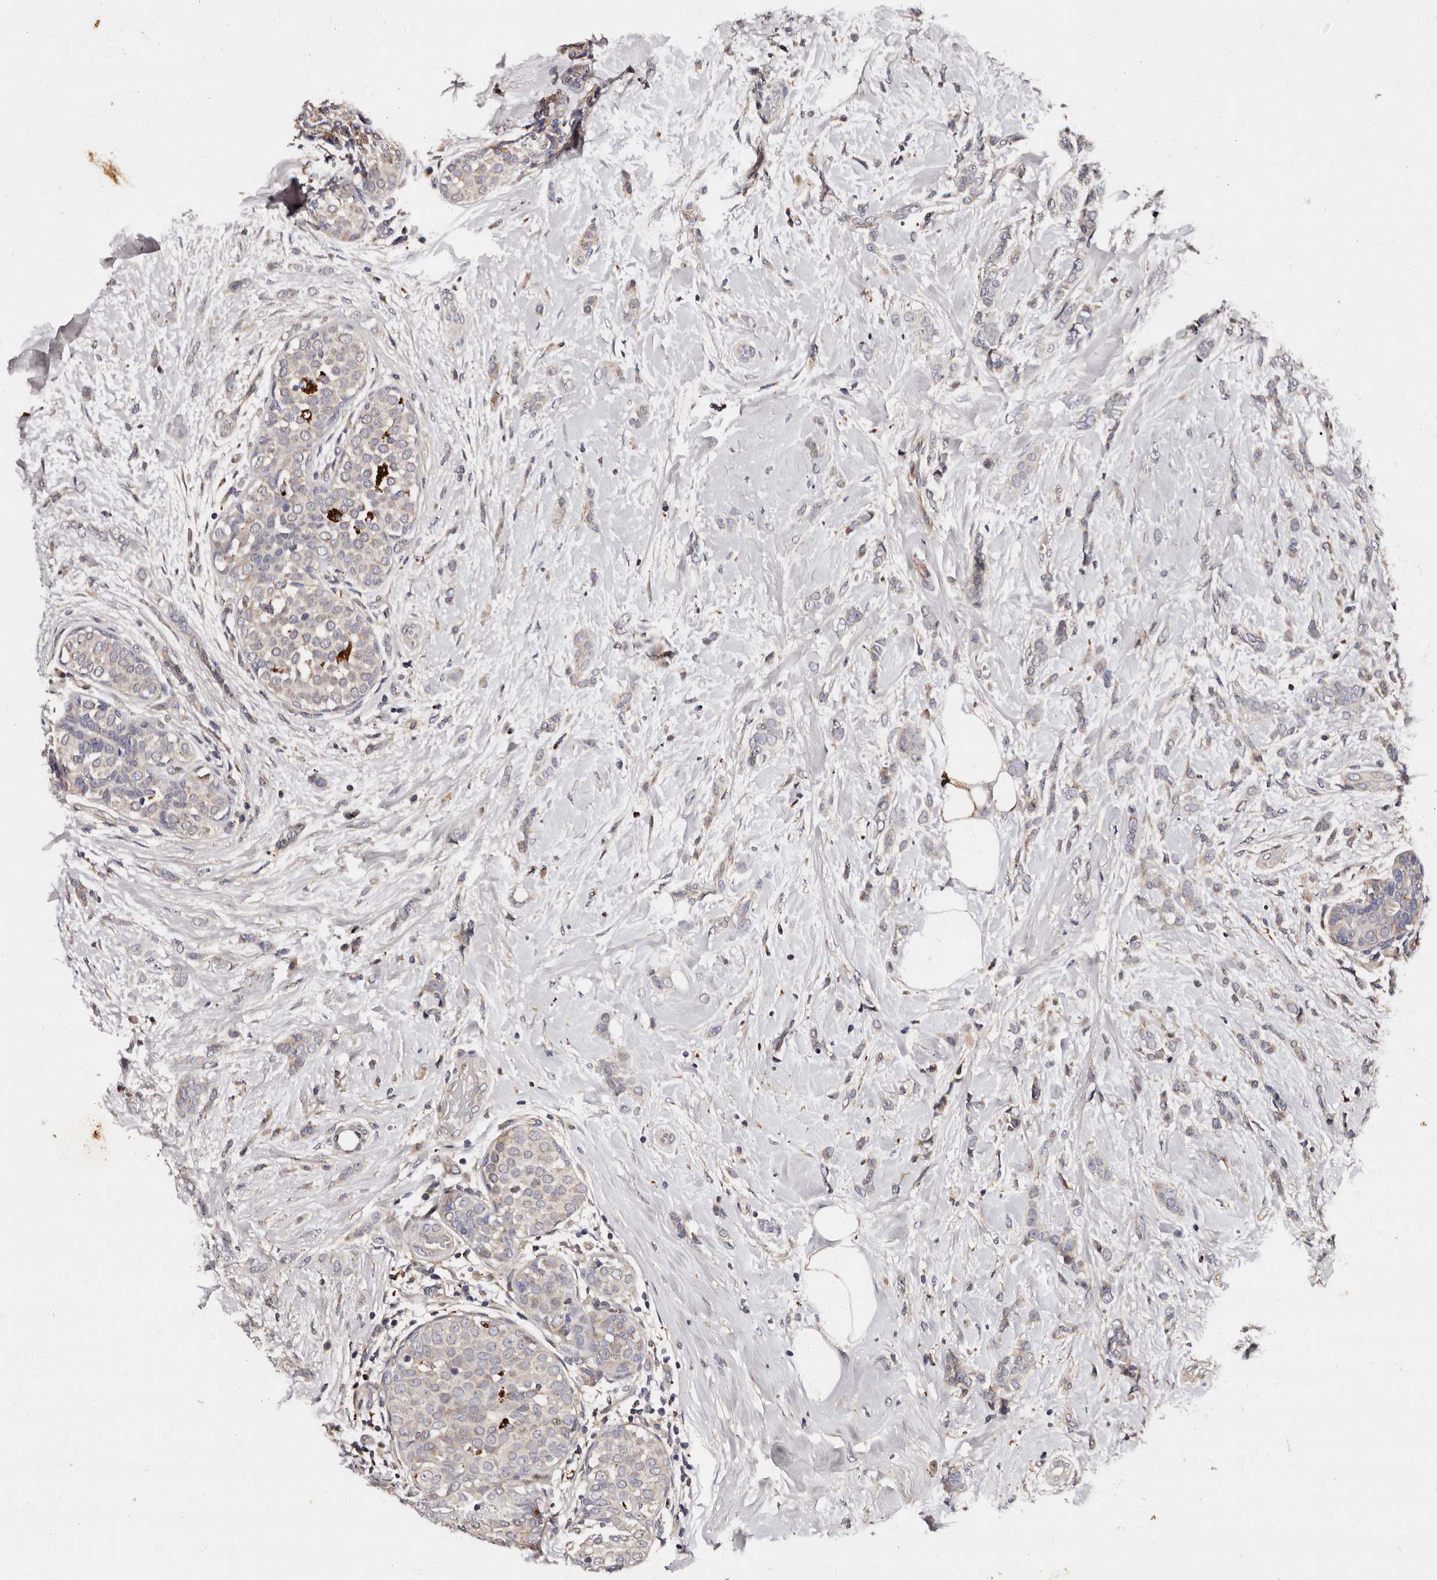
{"staining": {"intensity": "weak", "quantity": "<25%", "location": "cytoplasmic/membranous"}, "tissue": "breast cancer", "cell_type": "Tumor cells", "image_type": "cancer", "snomed": [{"axis": "morphology", "description": "Lobular carcinoma, in situ"}, {"axis": "morphology", "description": "Lobular carcinoma"}, {"axis": "topography", "description": "Breast"}], "caption": "Breast lobular carcinoma in situ was stained to show a protein in brown. There is no significant expression in tumor cells.", "gene": "ADCK5", "patient": {"sex": "female", "age": 41}}